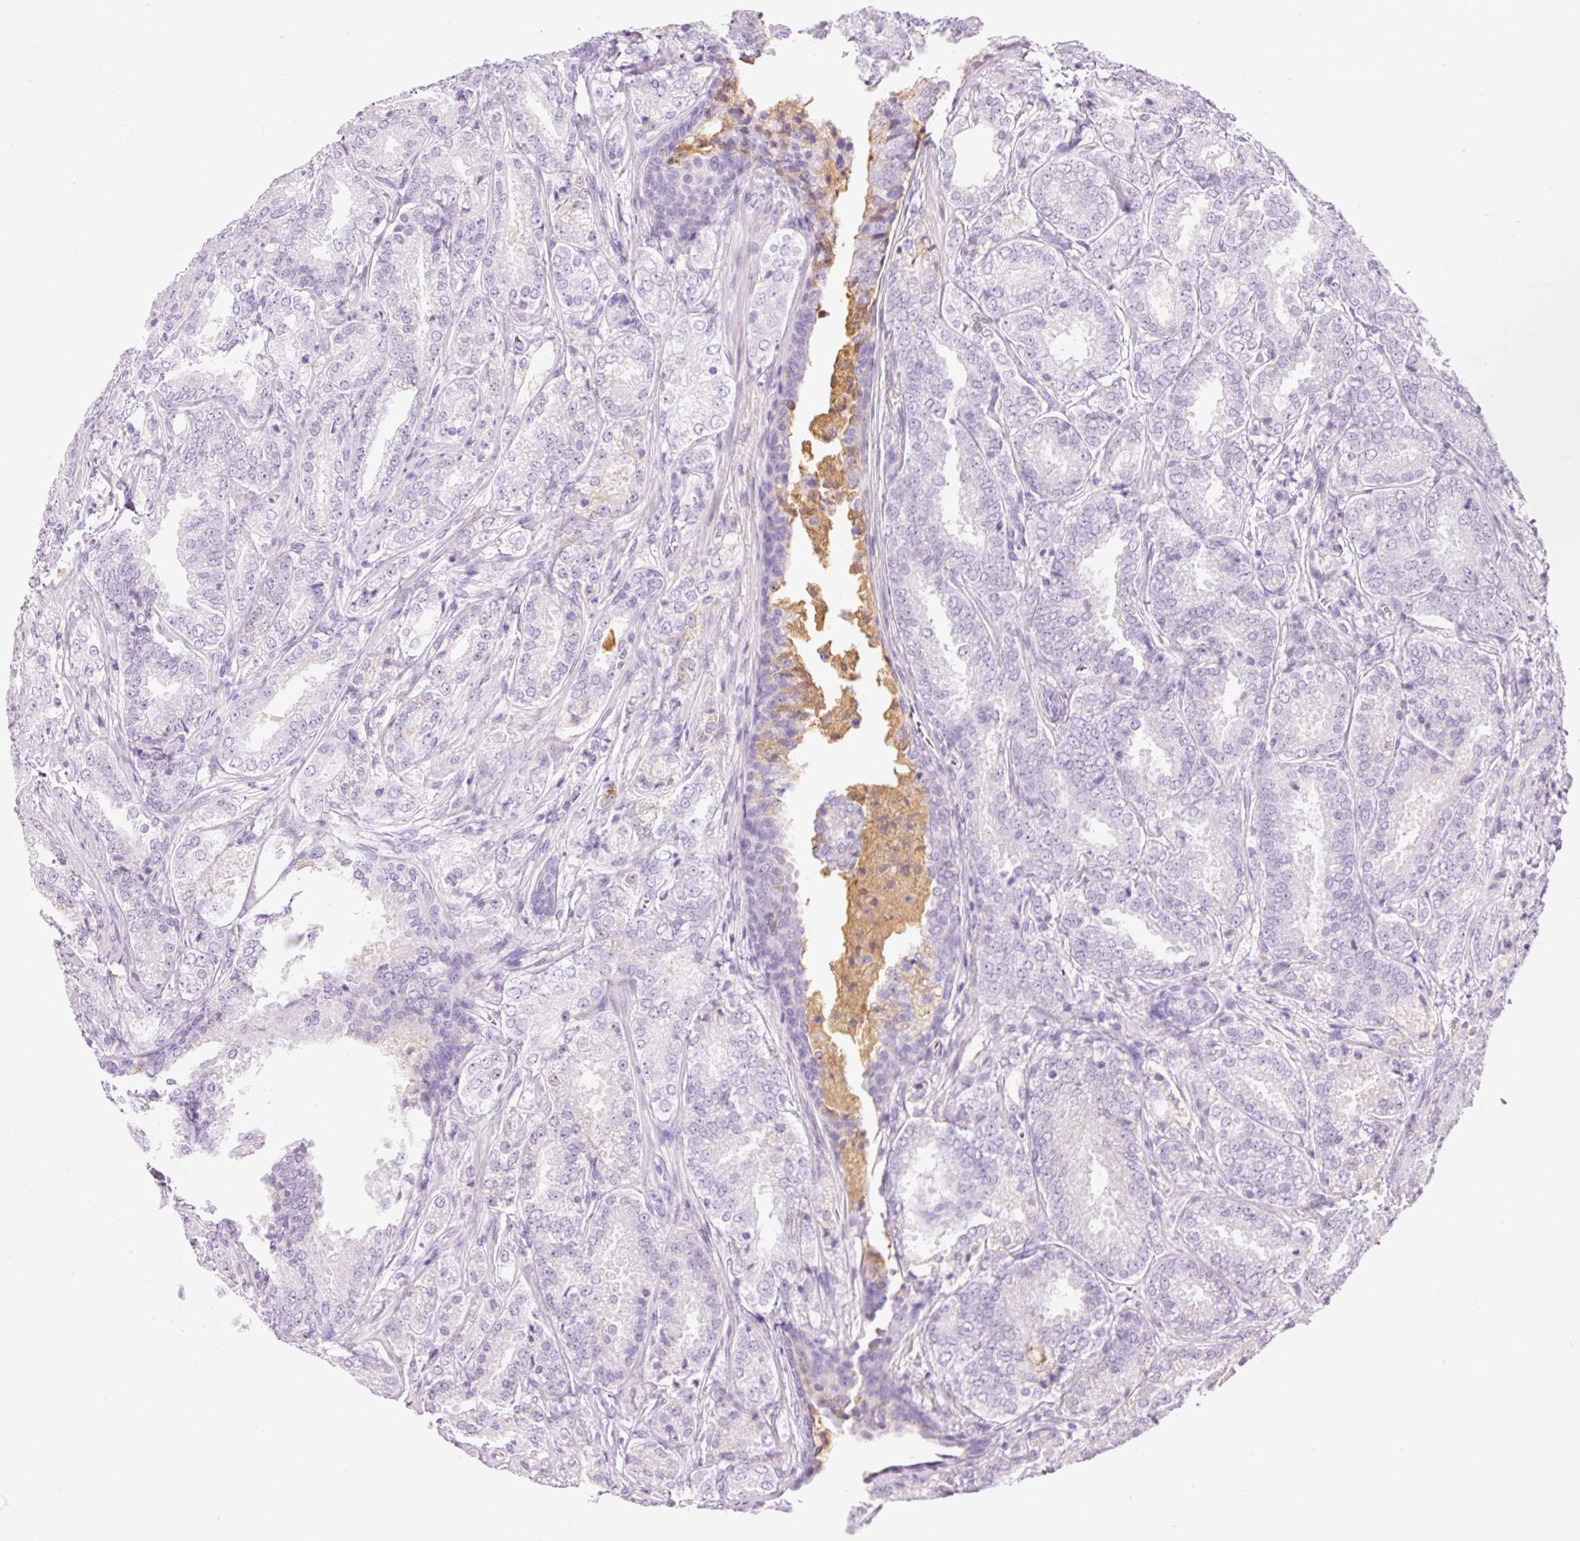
{"staining": {"intensity": "negative", "quantity": "none", "location": "none"}, "tissue": "prostate cancer", "cell_type": "Tumor cells", "image_type": "cancer", "snomed": [{"axis": "morphology", "description": "Adenocarcinoma, High grade"}, {"axis": "topography", "description": "Prostate"}], "caption": "Photomicrograph shows no significant protein expression in tumor cells of prostate cancer (high-grade adenocarcinoma).", "gene": "PRPF38B", "patient": {"sex": "male", "age": 63}}